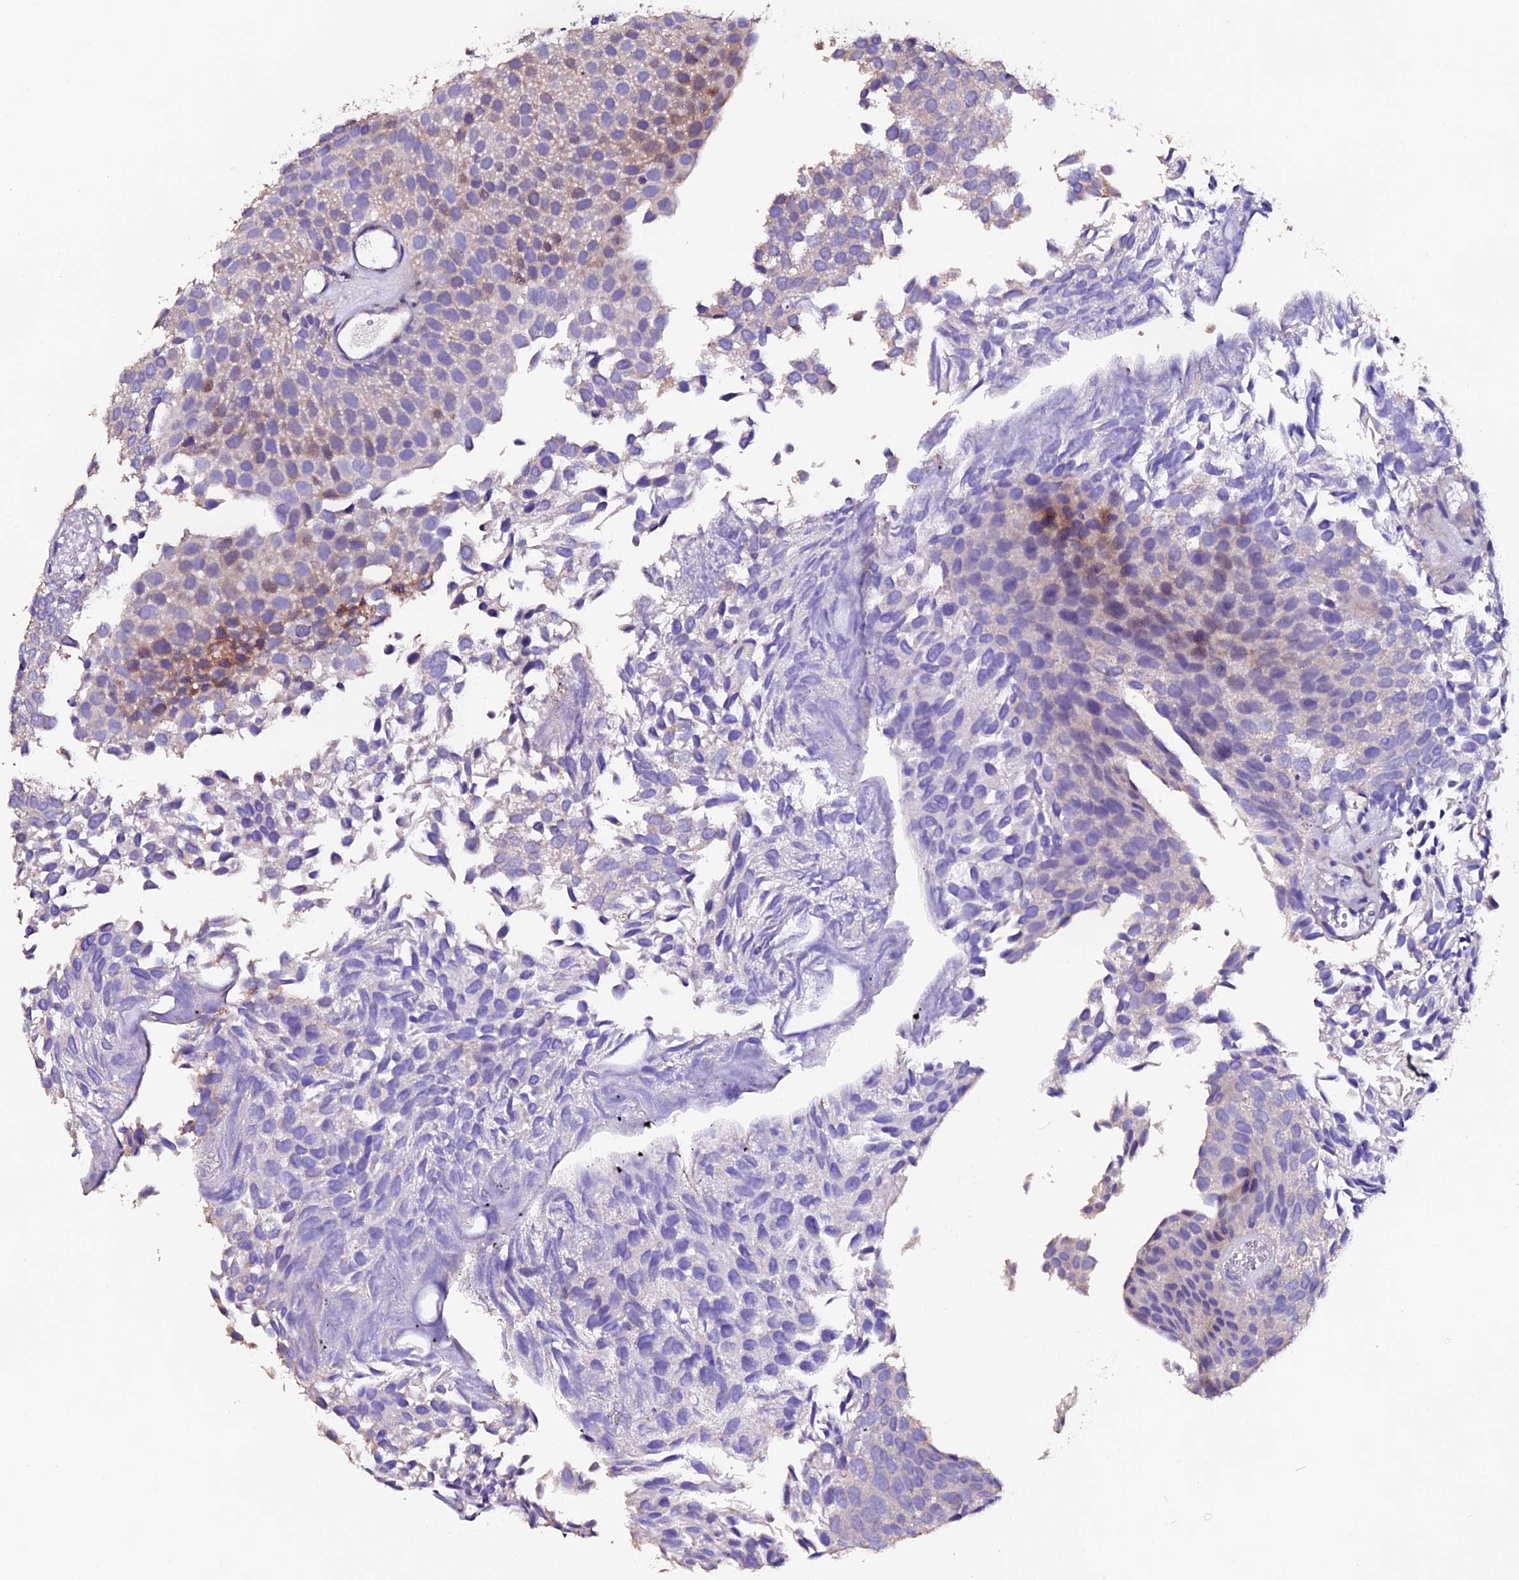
{"staining": {"intensity": "moderate", "quantity": "<25%", "location": "cytoplasmic/membranous,nuclear"}, "tissue": "urothelial cancer", "cell_type": "Tumor cells", "image_type": "cancer", "snomed": [{"axis": "morphology", "description": "Urothelial carcinoma, Low grade"}, {"axis": "topography", "description": "Urinary bladder"}], "caption": "An IHC image of tumor tissue is shown. Protein staining in brown labels moderate cytoplasmic/membranous and nuclear positivity in urothelial carcinoma (low-grade) within tumor cells. The staining was performed using DAB (3,3'-diaminobenzidine) to visualize the protein expression in brown, while the nuclei were stained in blue with hematoxylin (Magnification: 20x).", "gene": "FBXW9", "patient": {"sex": "male", "age": 89}}